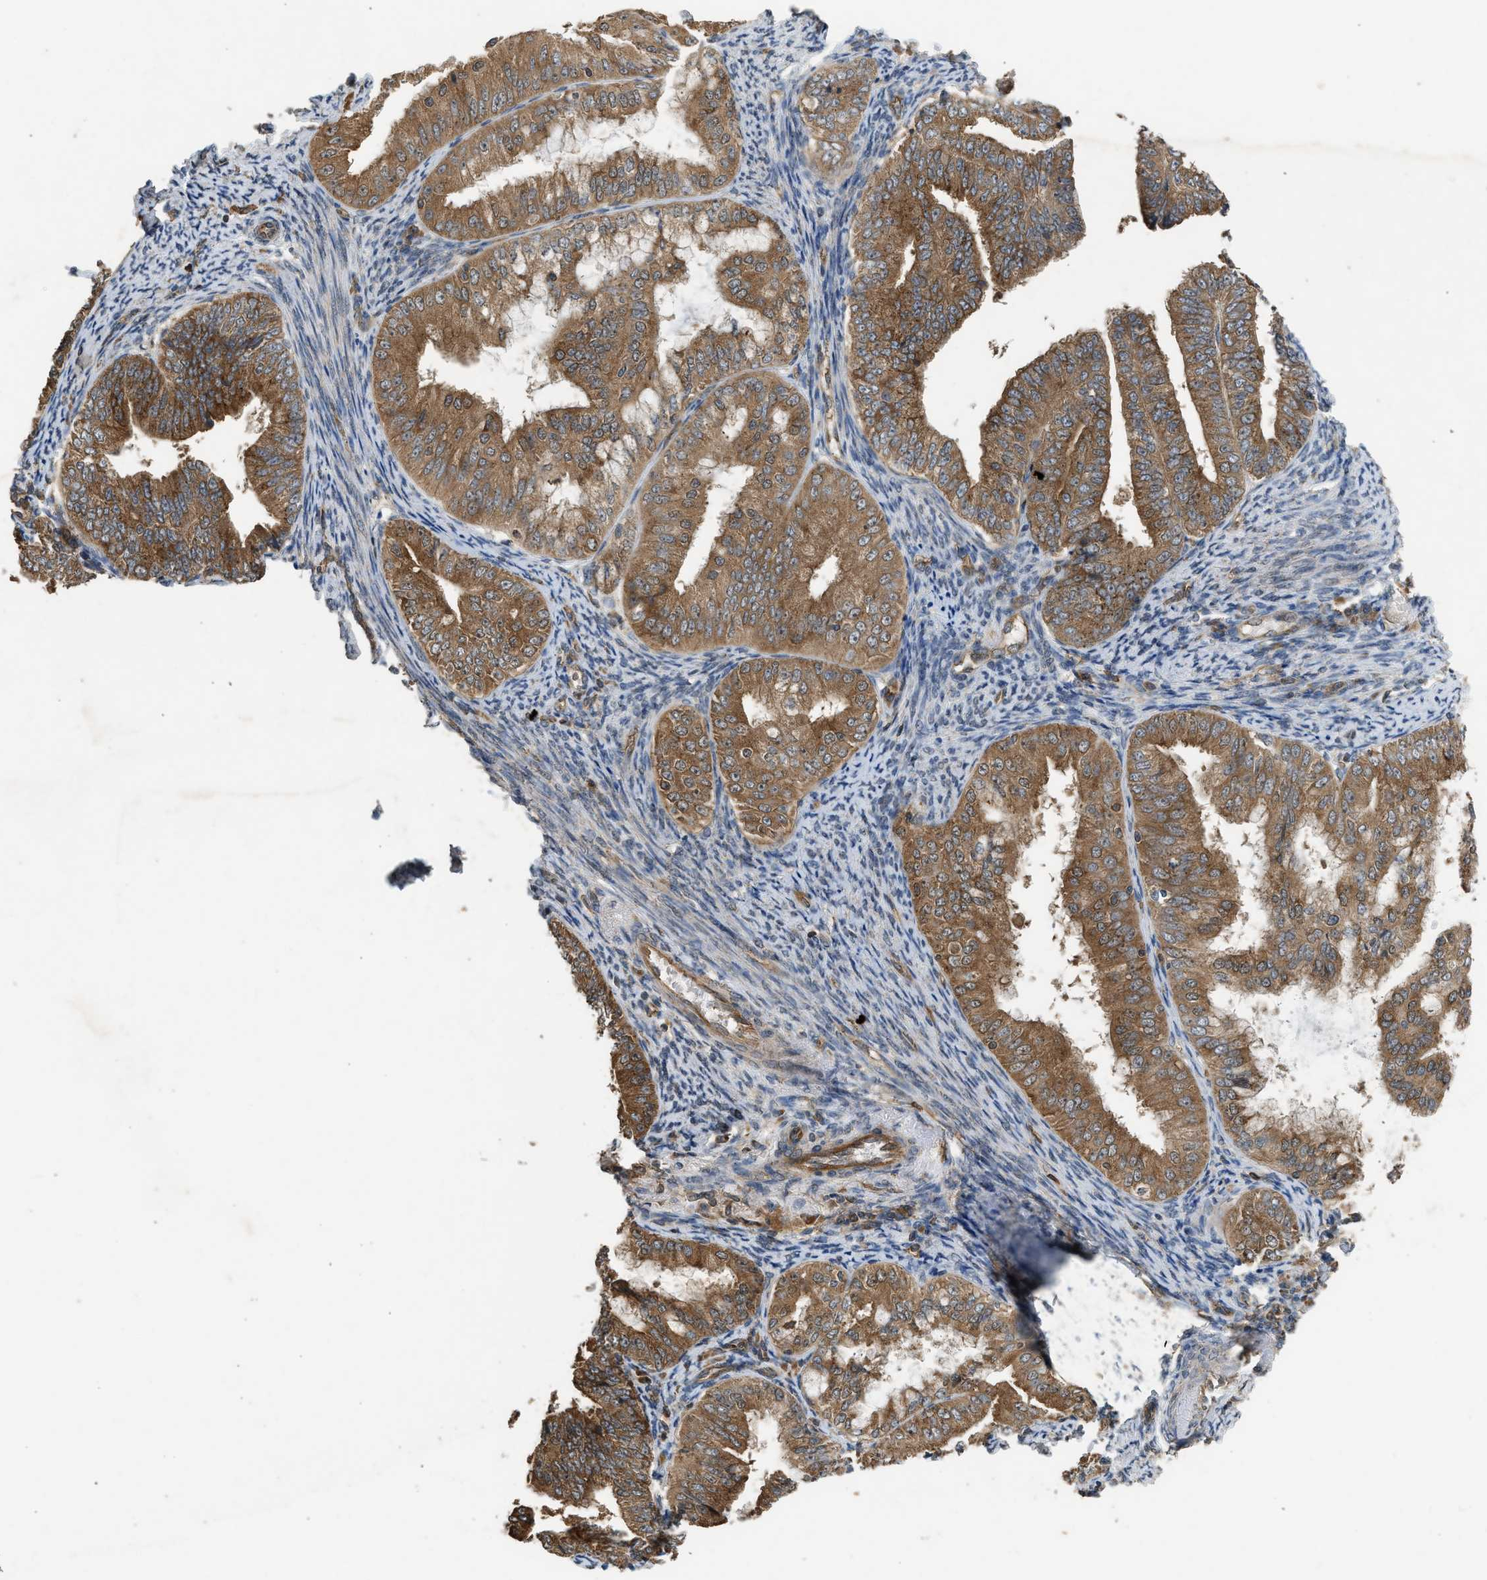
{"staining": {"intensity": "moderate", "quantity": ">75%", "location": "cytoplasmic/membranous"}, "tissue": "endometrial cancer", "cell_type": "Tumor cells", "image_type": "cancer", "snomed": [{"axis": "morphology", "description": "Adenocarcinoma, NOS"}, {"axis": "topography", "description": "Endometrium"}], "caption": "Human adenocarcinoma (endometrial) stained for a protein (brown) exhibits moderate cytoplasmic/membranous positive staining in approximately >75% of tumor cells.", "gene": "HIP1R", "patient": {"sex": "female", "age": 63}}